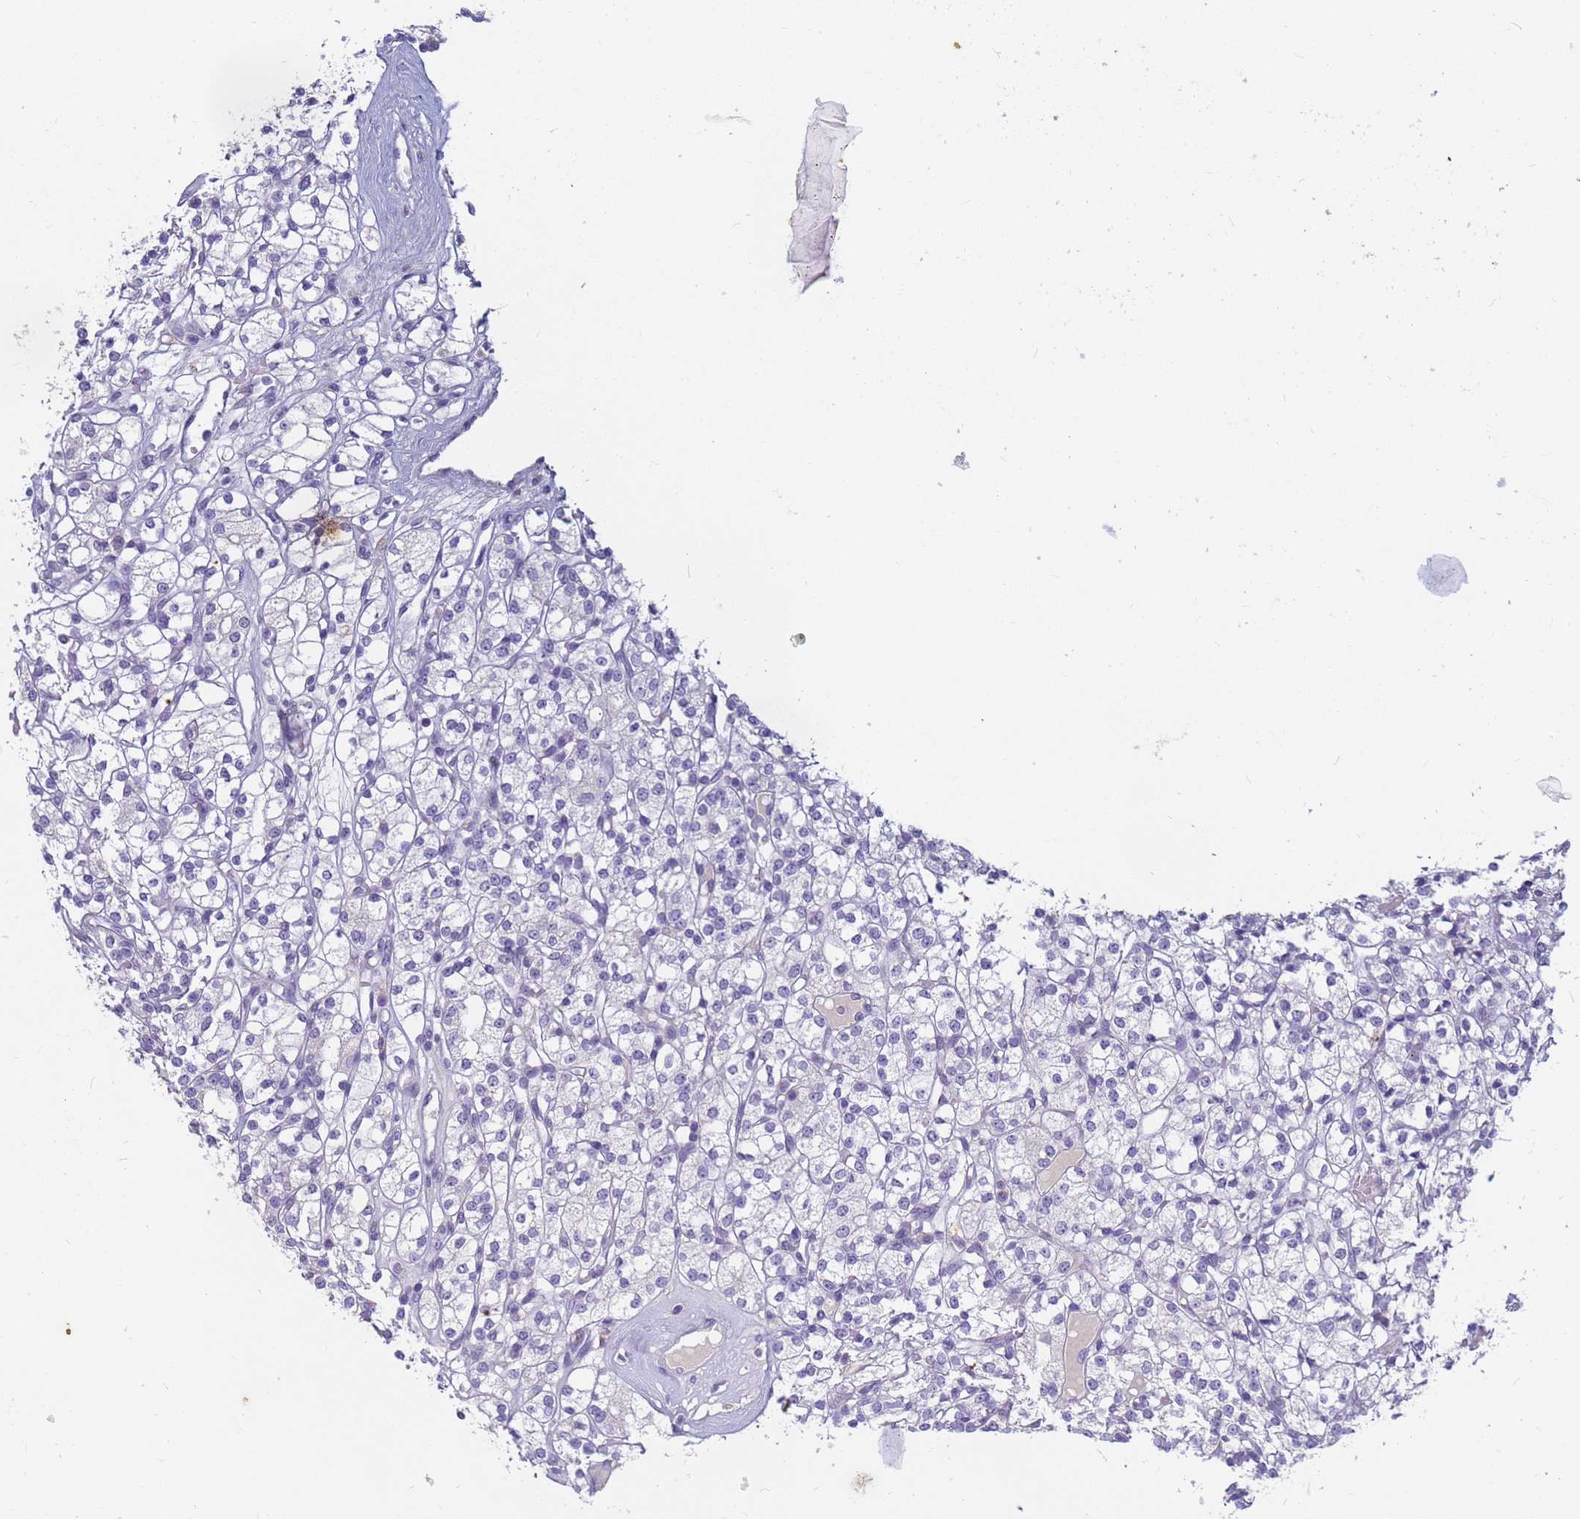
{"staining": {"intensity": "negative", "quantity": "none", "location": "none"}, "tissue": "renal cancer", "cell_type": "Tumor cells", "image_type": "cancer", "snomed": [{"axis": "morphology", "description": "Adenocarcinoma, NOS"}, {"axis": "topography", "description": "Kidney"}], "caption": "Renal adenocarcinoma stained for a protein using immunohistochemistry shows no staining tumor cells.", "gene": "B3GNT8", "patient": {"sex": "male", "age": 77}}